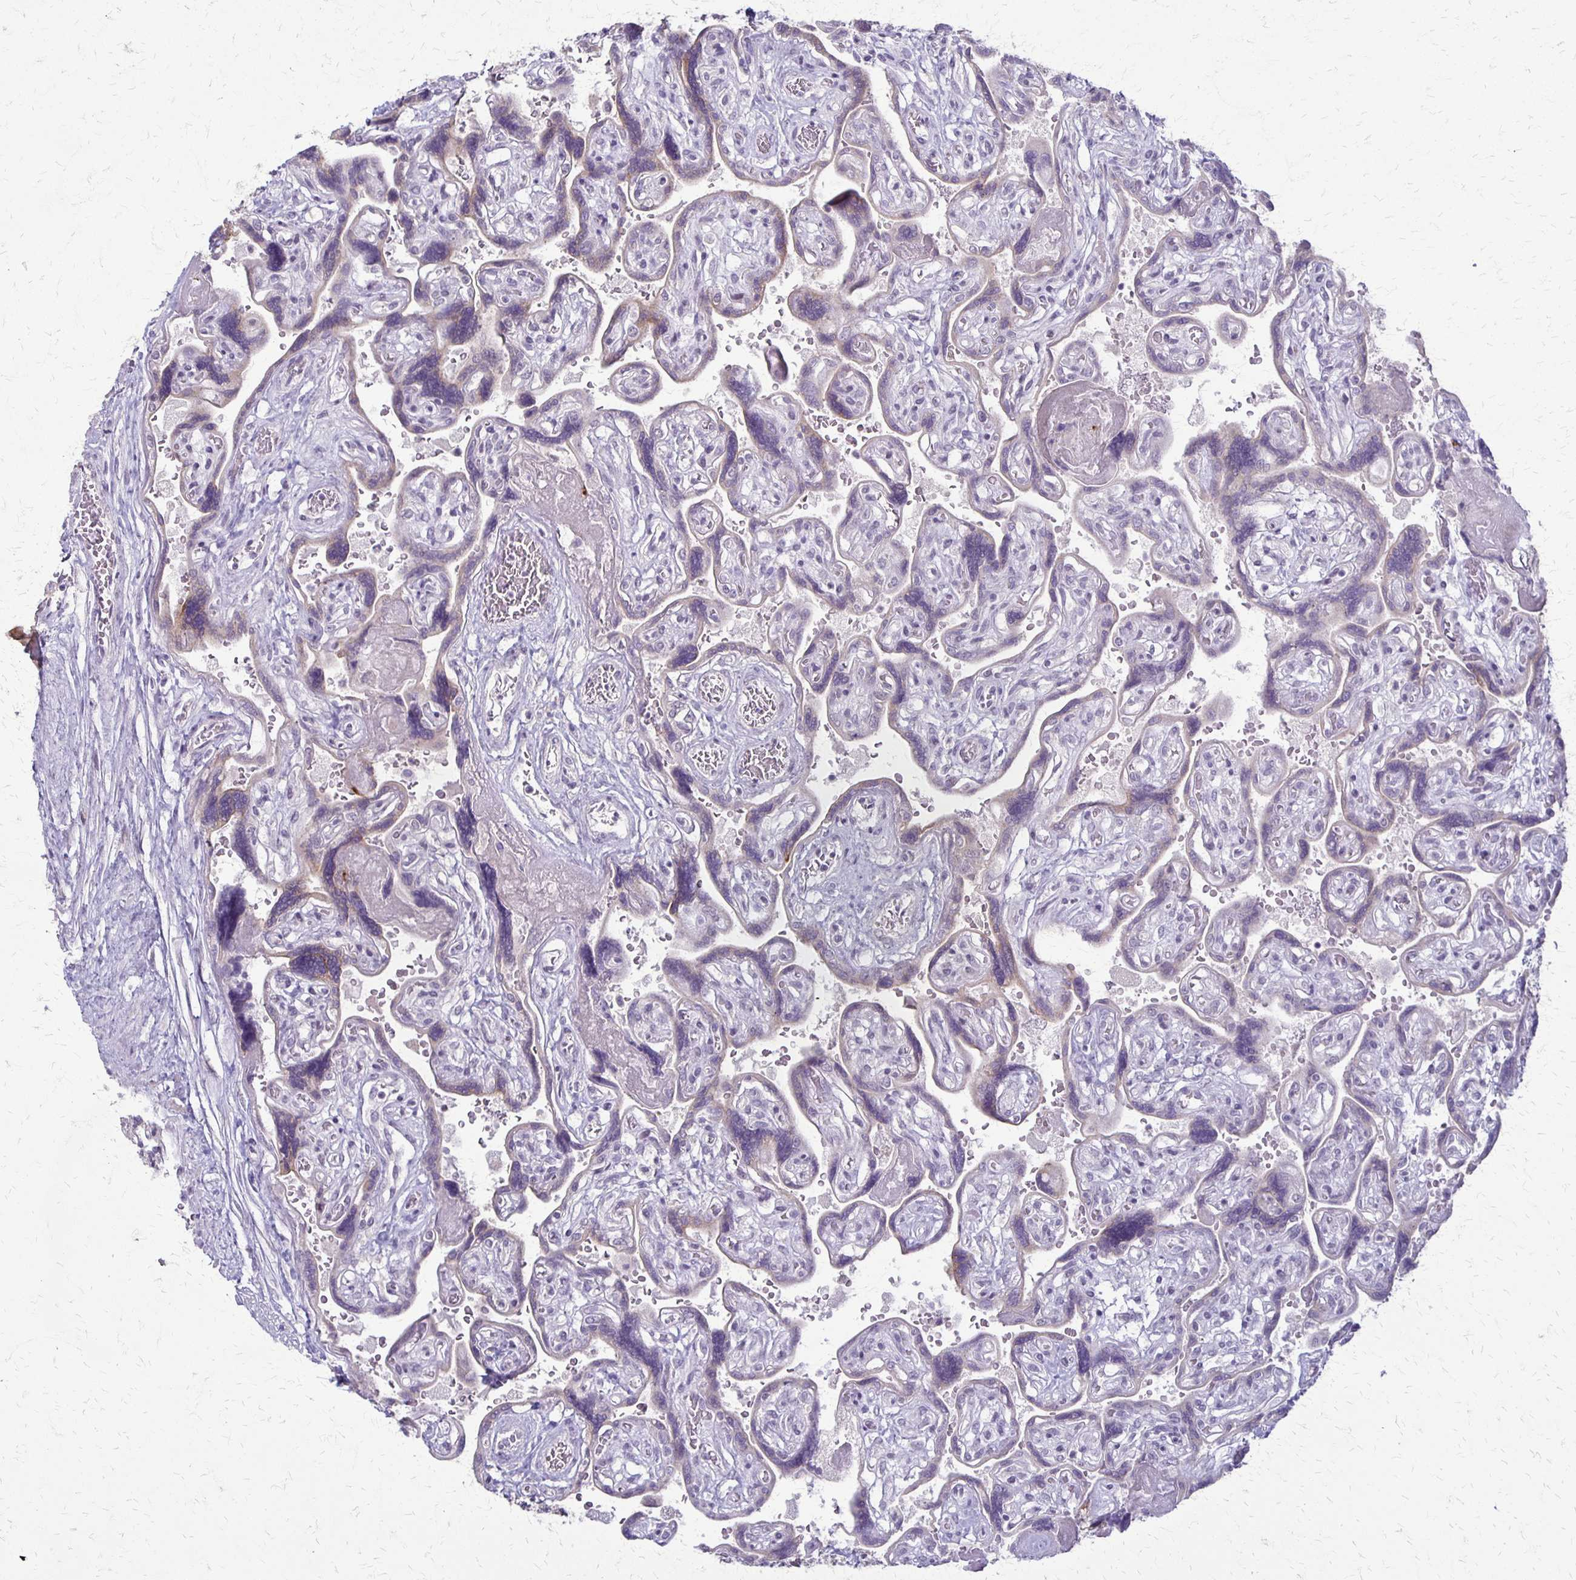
{"staining": {"intensity": "negative", "quantity": "none", "location": "none"}, "tissue": "placenta", "cell_type": "Decidual cells", "image_type": "normal", "snomed": [{"axis": "morphology", "description": "Normal tissue, NOS"}, {"axis": "topography", "description": "Placenta"}], "caption": "The micrograph exhibits no significant staining in decidual cells of placenta. The staining was performed using DAB to visualize the protein expression in brown, while the nuclei were stained in blue with hematoxylin (Magnification: 20x).", "gene": "SLC35E2B", "patient": {"sex": "female", "age": 32}}